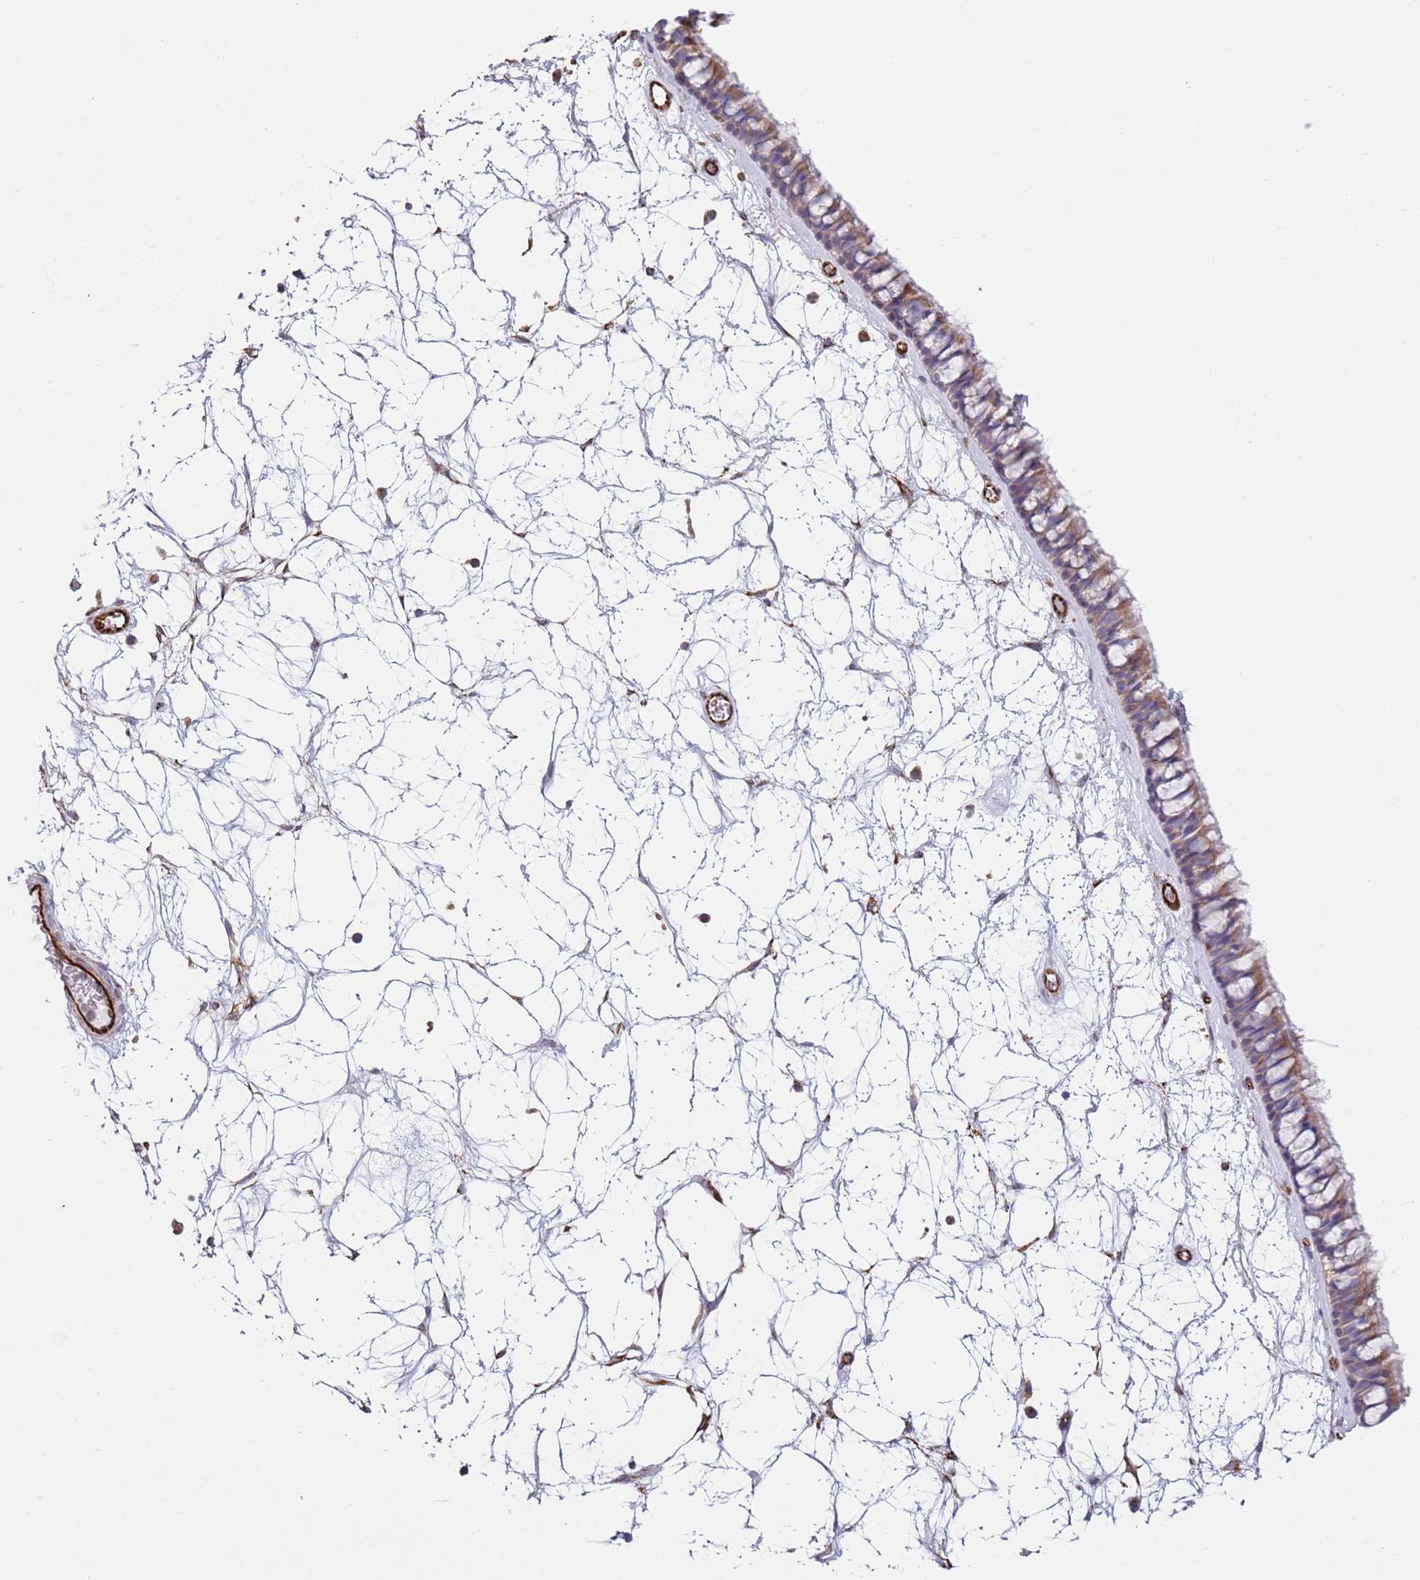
{"staining": {"intensity": "moderate", "quantity": ">75%", "location": "cytoplasmic/membranous"}, "tissue": "nasopharynx", "cell_type": "Respiratory epithelial cells", "image_type": "normal", "snomed": [{"axis": "morphology", "description": "Normal tissue, NOS"}, {"axis": "topography", "description": "Nasopharynx"}], "caption": "DAB (3,3'-diaminobenzidine) immunohistochemical staining of benign nasopharynx displays moderate cytoplasmic/membranous protein positivity in approximately >75% of respiratory epithelial cells. (brown staining indicates protein expression, while blue staining denotes nuclei).", "gene": "SNAPIN", "patient": {"sex": "male", "age": 64}}